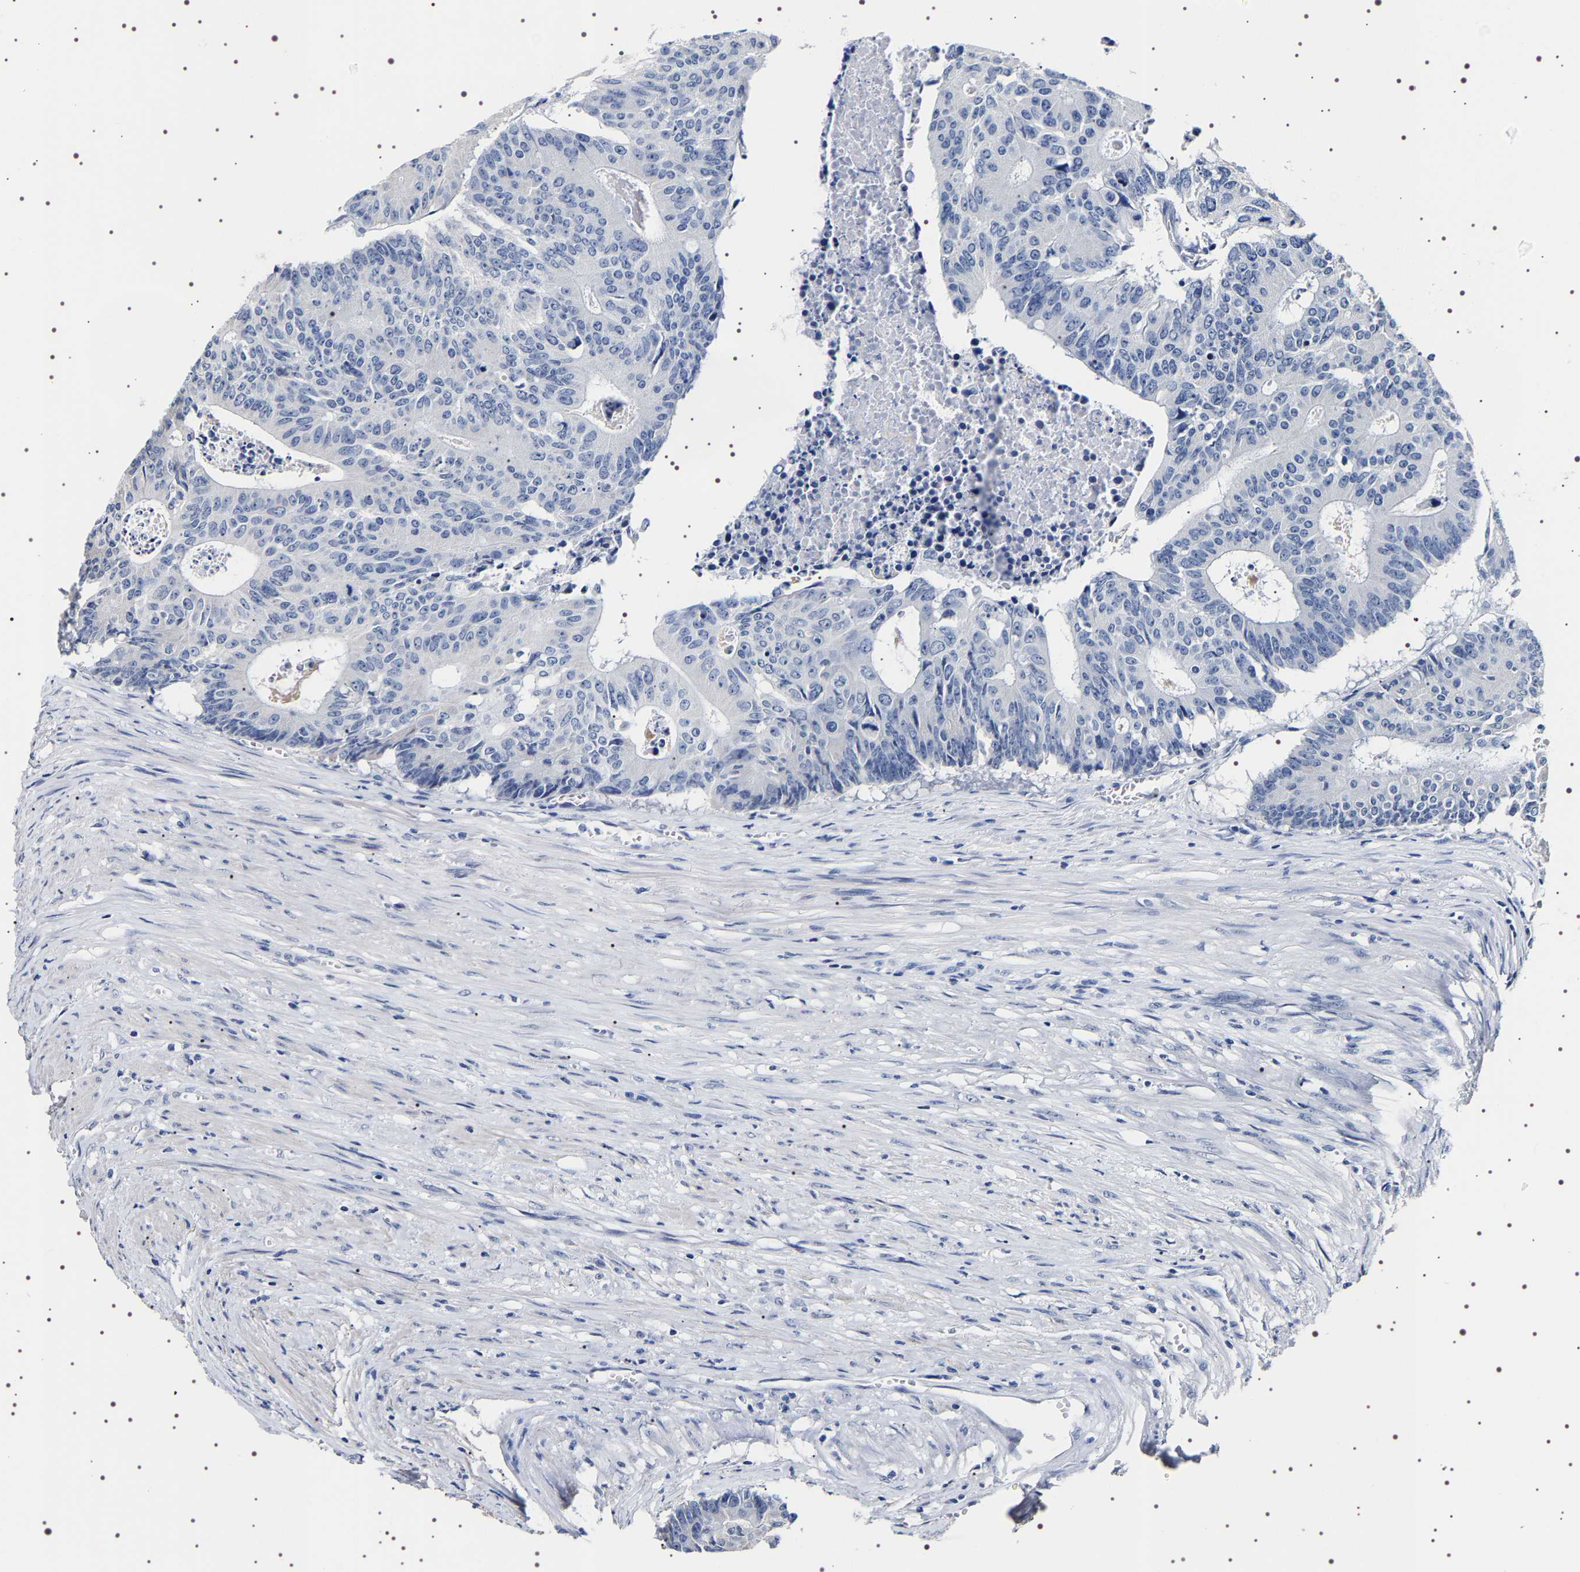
{"staining": {"intensity": "negative", "quantity": "none", "location": "none"}, "tissue": "colorectal cancer", "cell_type": "Tumor cells", "image_type": "cancer", "snomed": [{"axis": "morphology", "description": "Adenocarcinoma, NOS"}, {"axis": "topography", "description": "Colon"}], "caption": "Adenocarcinoma (colorectal) was stained to show a protein in brown. There is no significant expression in tumor cells.", "gene": "UBQLN3", "patient": {"sex": "male", "age": 87}}